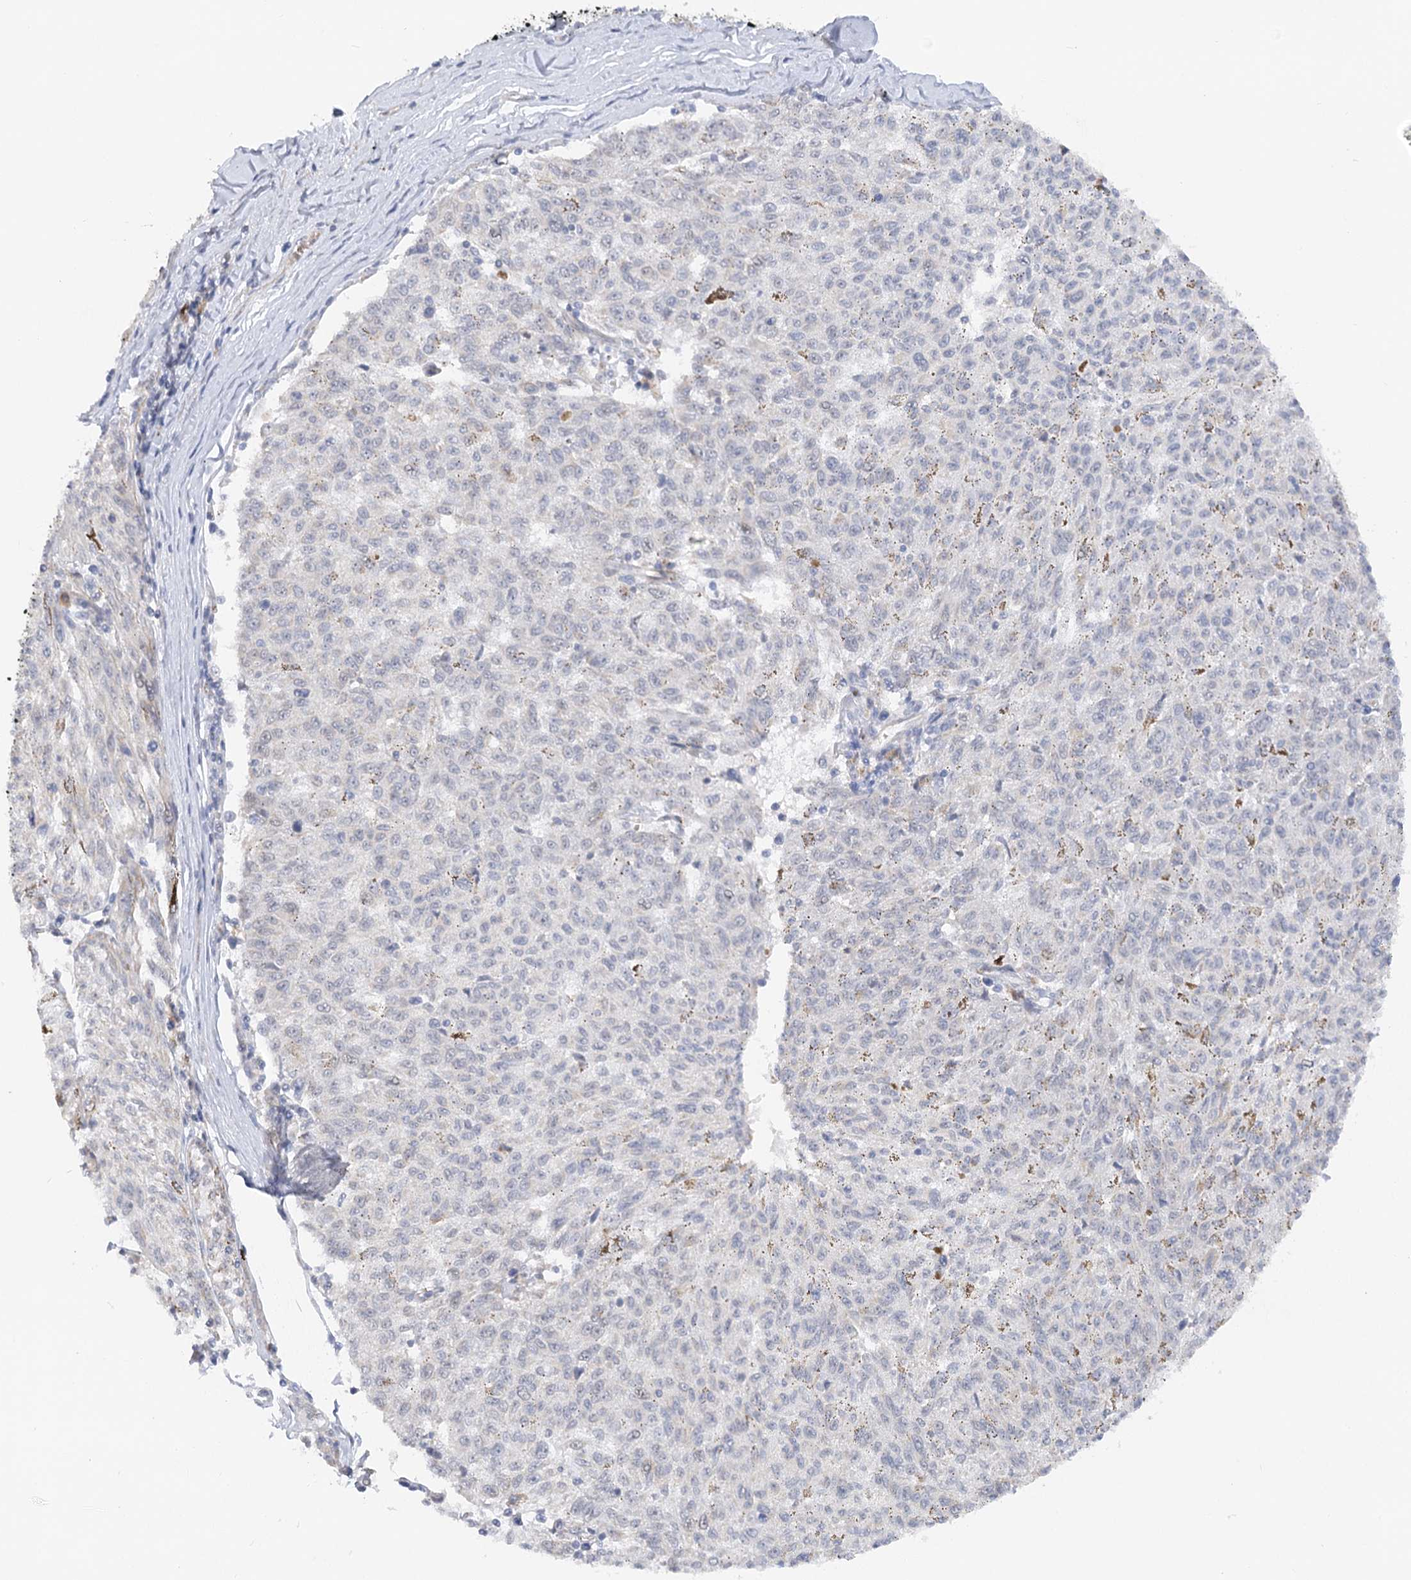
{"staining": {"intensity": "negative", "quantity": "none", "location": "none"}, "tissue": "melanoma", "cell_type": "Tumor cells", "image_type": "cancer", "snomed": [{"axis": "morphology", "description": "Malignant melanoma, NOS"}, {"axis": "topography", "description": "Skin"}], "caption": "The histopathology image demonstrates no staining of tumor cells in melanoma.", "gene": "NELL2", "patient": {"sex": "female", "age": 72}}